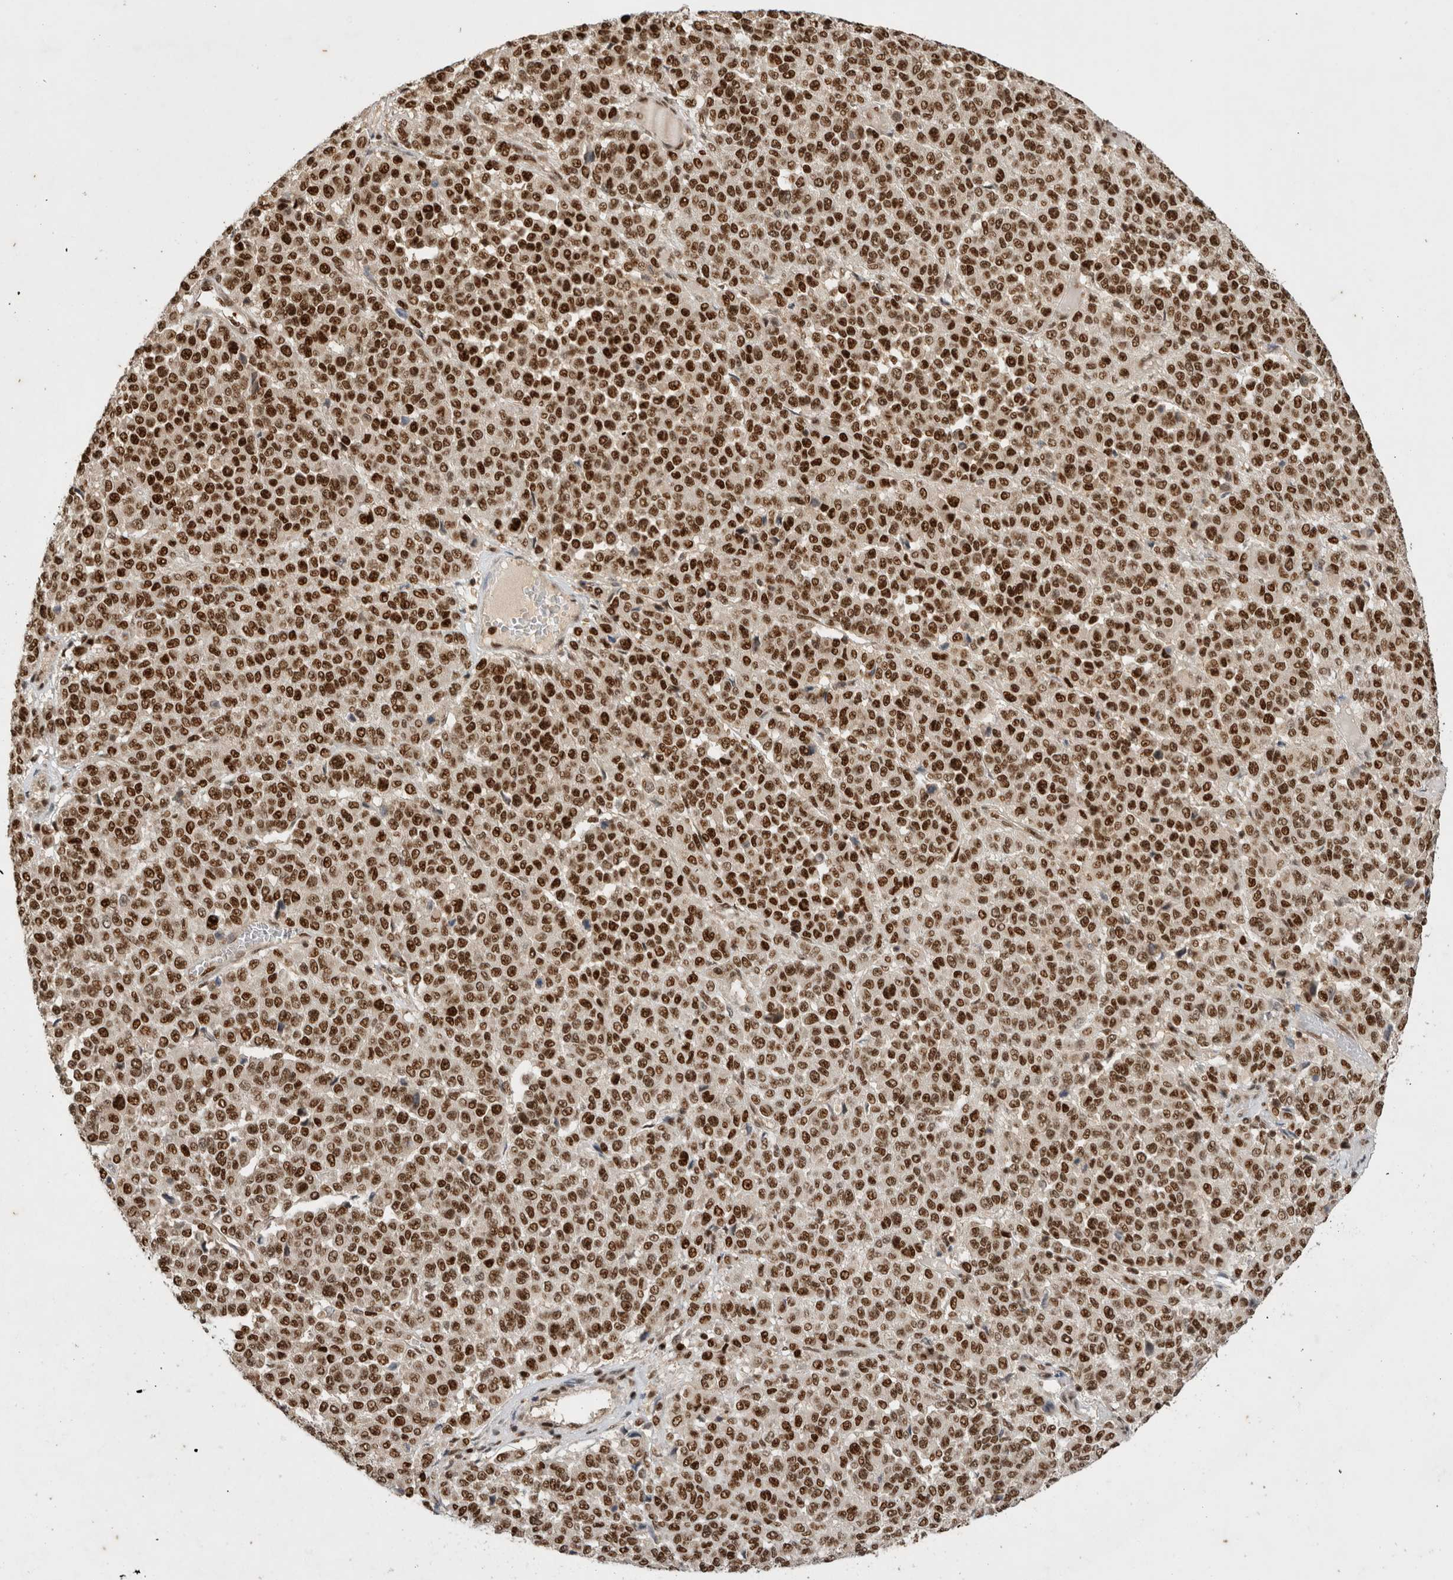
{"staining": {"intensity": "strong", "quantity": ">75%", "location": "nuclear"}, "tissue": "melanoma", "cell_type": "Tumor cells", "image_type": "cancer", "snomed": [{"axis": "morphology", "description": "Malignant melanoma, Metastatic site"}, {"axis": "topography", "description": "Pancreas"}], "caption": "High-power microscopy captured an IHC image of malignant melanoma (metastatic site), revealing strong nuclear expression in about >75% of tumor cells.", "gene": "SNRNP40", "patient": {"sex": "female", "age": 30}}